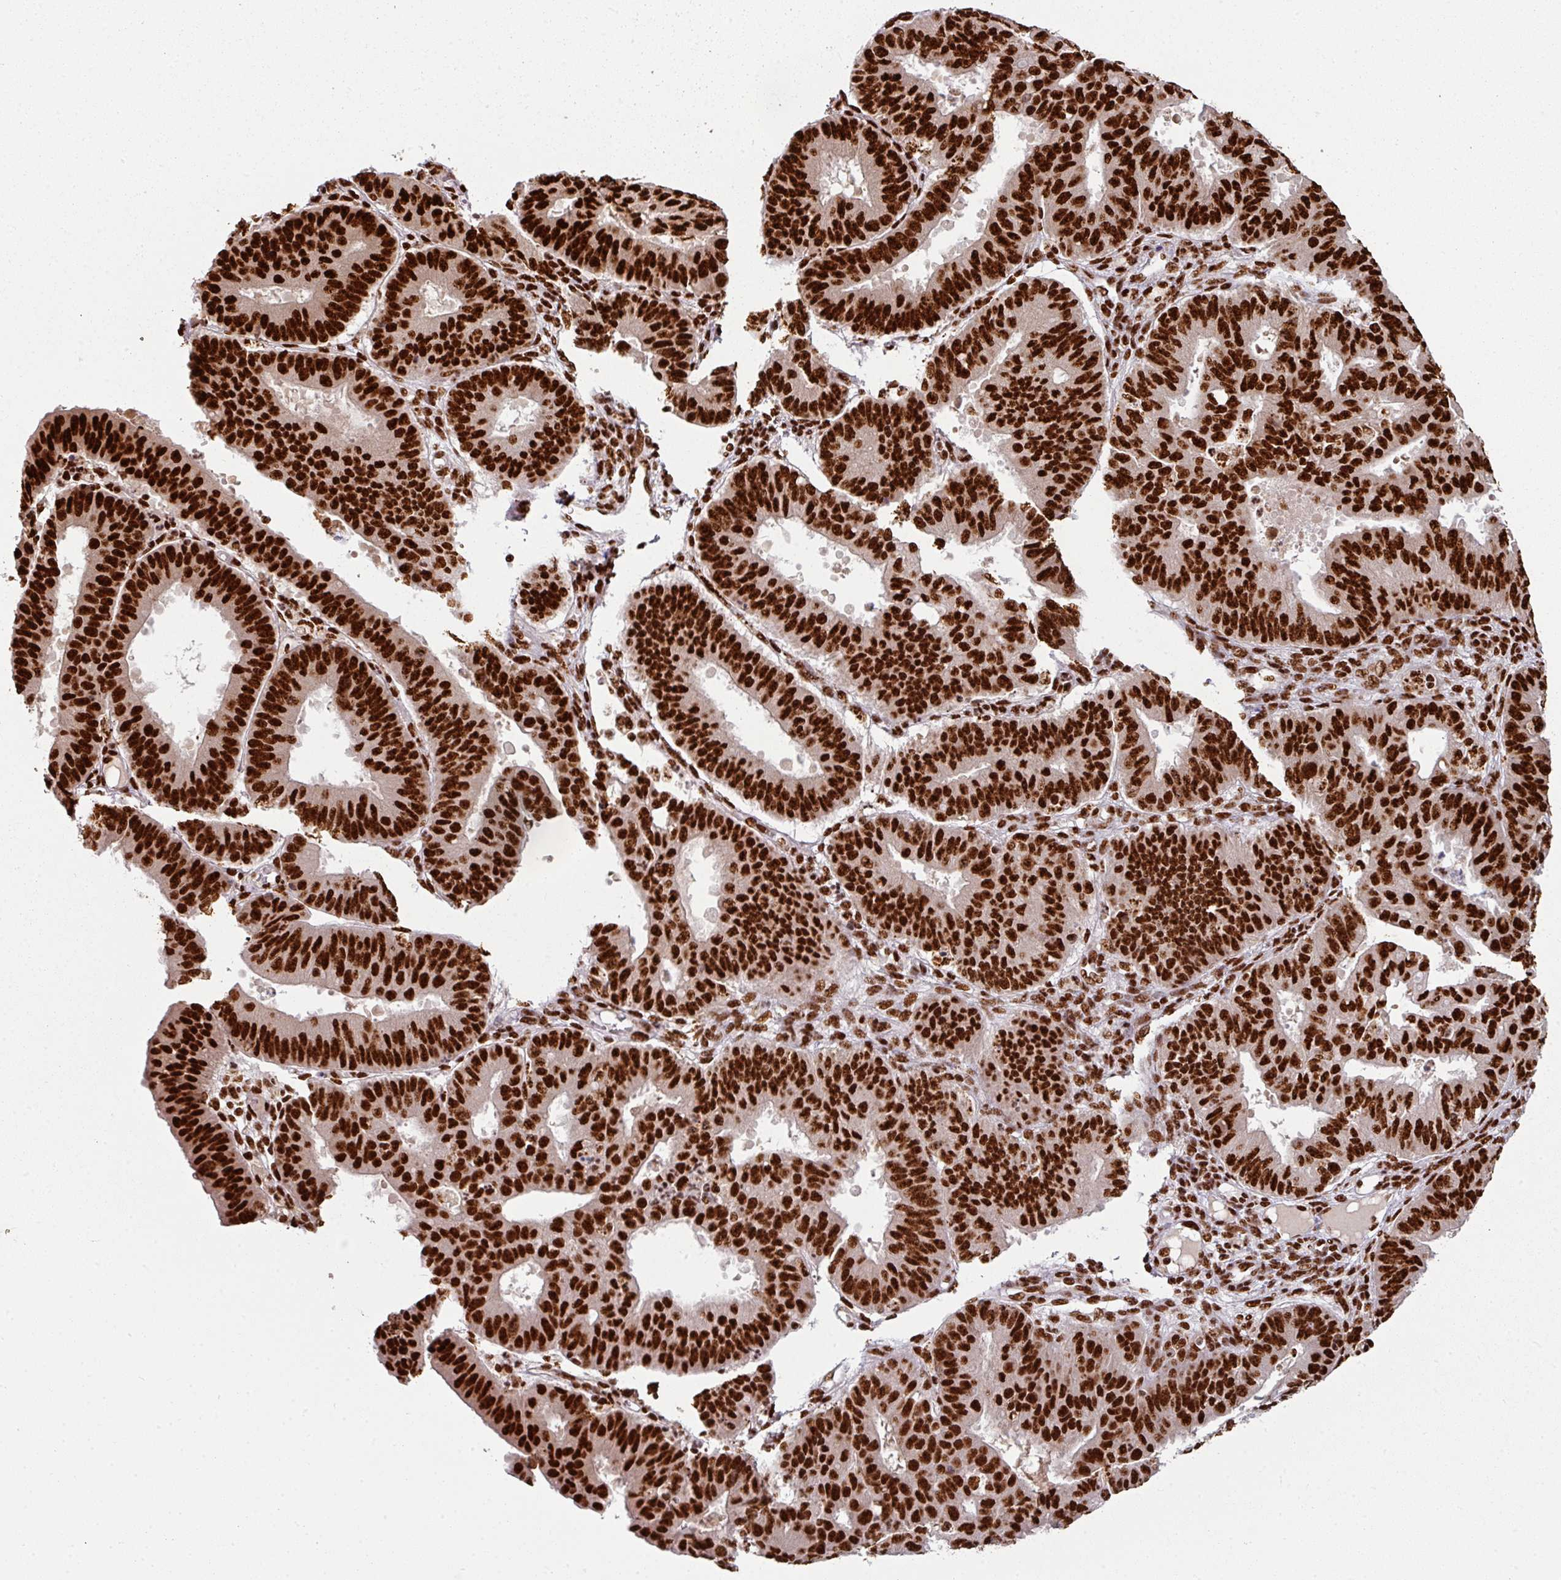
{"staining": {"intensity": "strong", "quantity": ">75%", "location": "nuclear"}, "tissue": "ovarian cancer", "cell_type": "Tumor cells", "image_type": "cancer", "snomed": [{"axis": "morphology", "description": "Carcinoma, endometroid"}, {"axis": "topography", "description": "Appendix"}, {"axis": "topography", "description": "Ovary"}], "caption": "A photomicrograph of human ovarian endometroid carcinoma stained for a protein reveals strong nuclear brown staining in tumor cells. (DAB = brown stain, brightfield microscopy at high magnification).", "gene": "SIK3", "patient": {"sex": "female", "age": 42}}